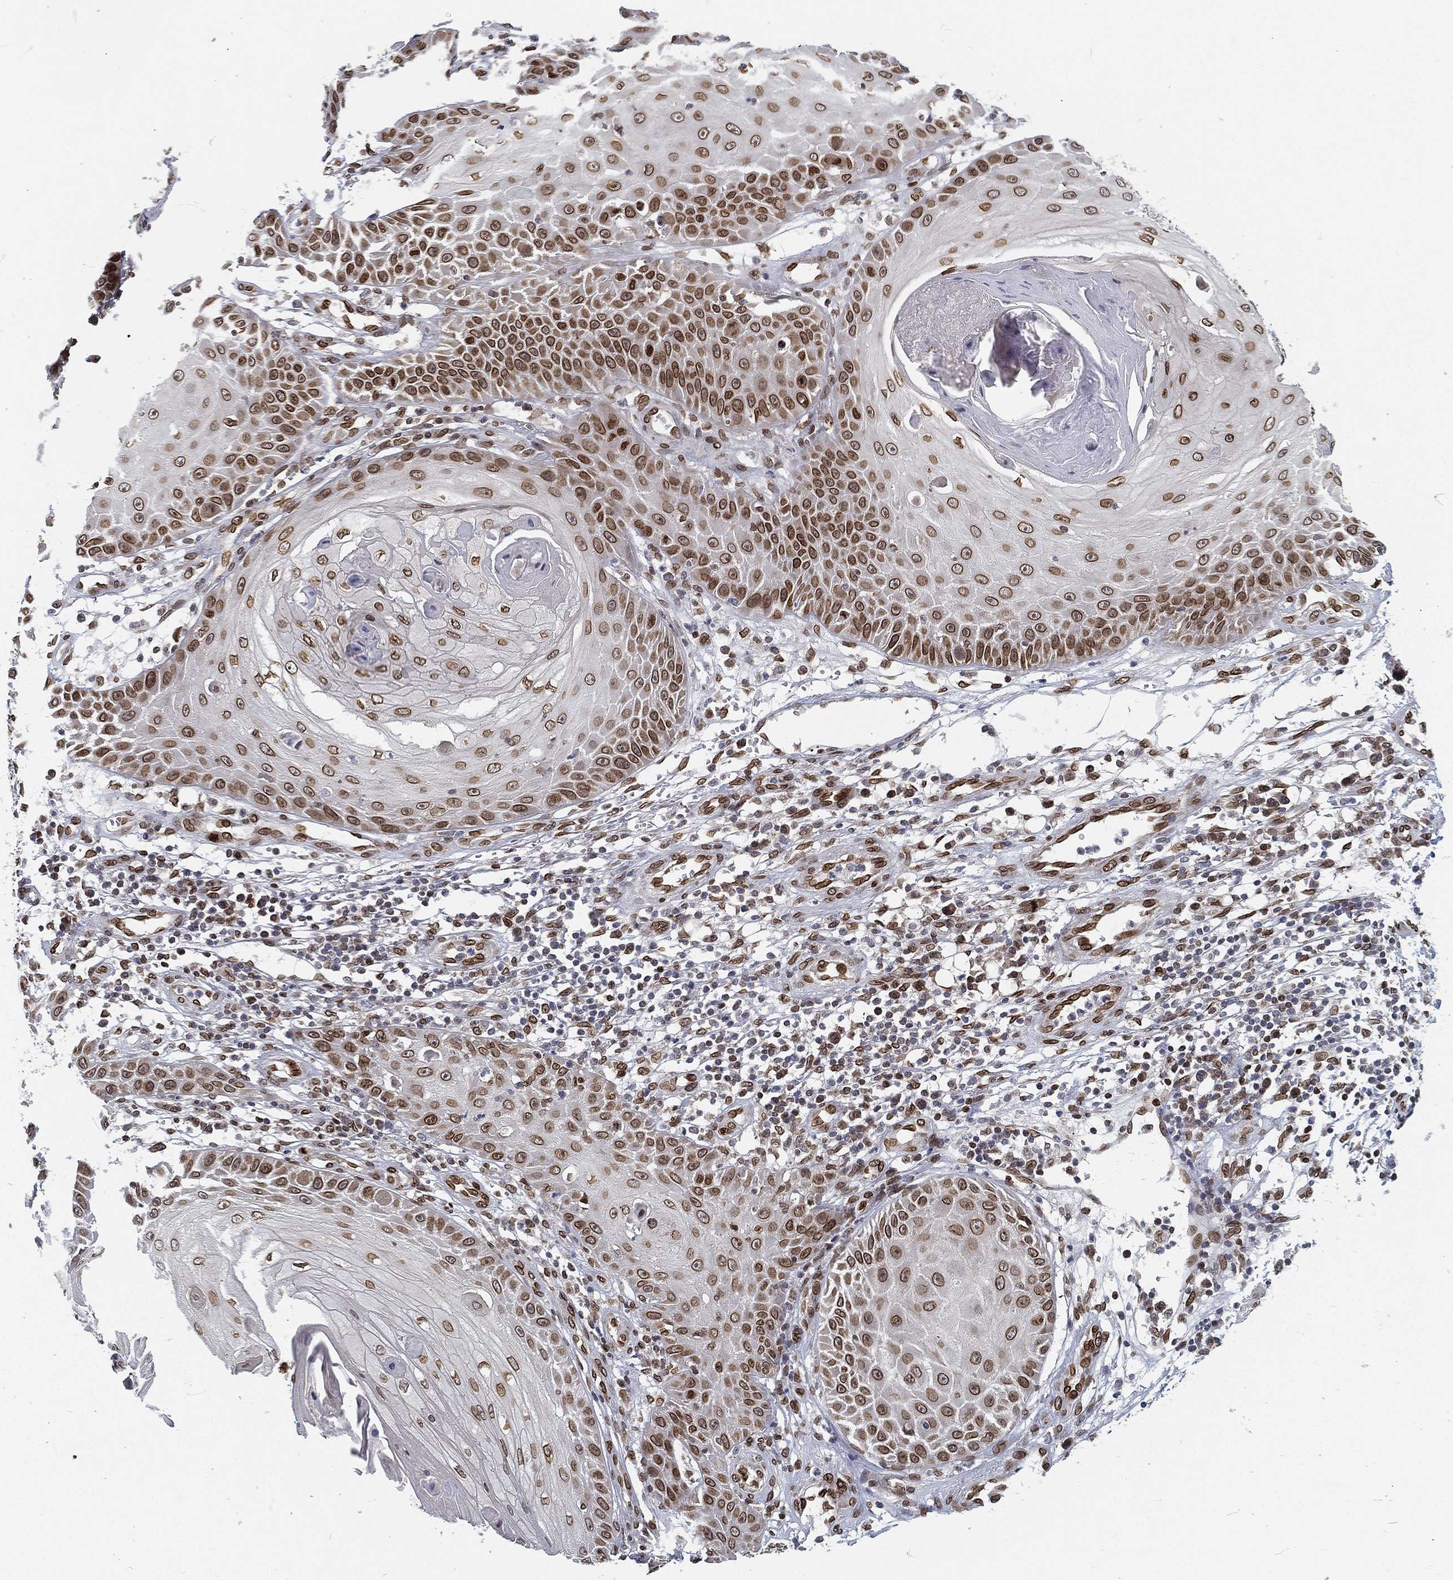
{"staining": {"intensity": "strong", "quantity": ">75%", "location": "cytoplasmic/membranous,nuclear"}, "tissue": "skin cancer", "cell_type": "Tumor cells", "image_type": "cancer", "snomed": [{"axis": "morphology", "description": "Squamous cell carcinoma, NOS"}, {"axis": "topography", "description": "Skin"}], "caption": "A histopathology image showing strong cytoplasmic/membranous and nuclear expression in about >75% of tumor cells in squamous cell carcinoma (skin), as visualized by brown immunohistochemical staining.", "gene": "PALB2", "patient": {"sex": "male", "age": 70}}